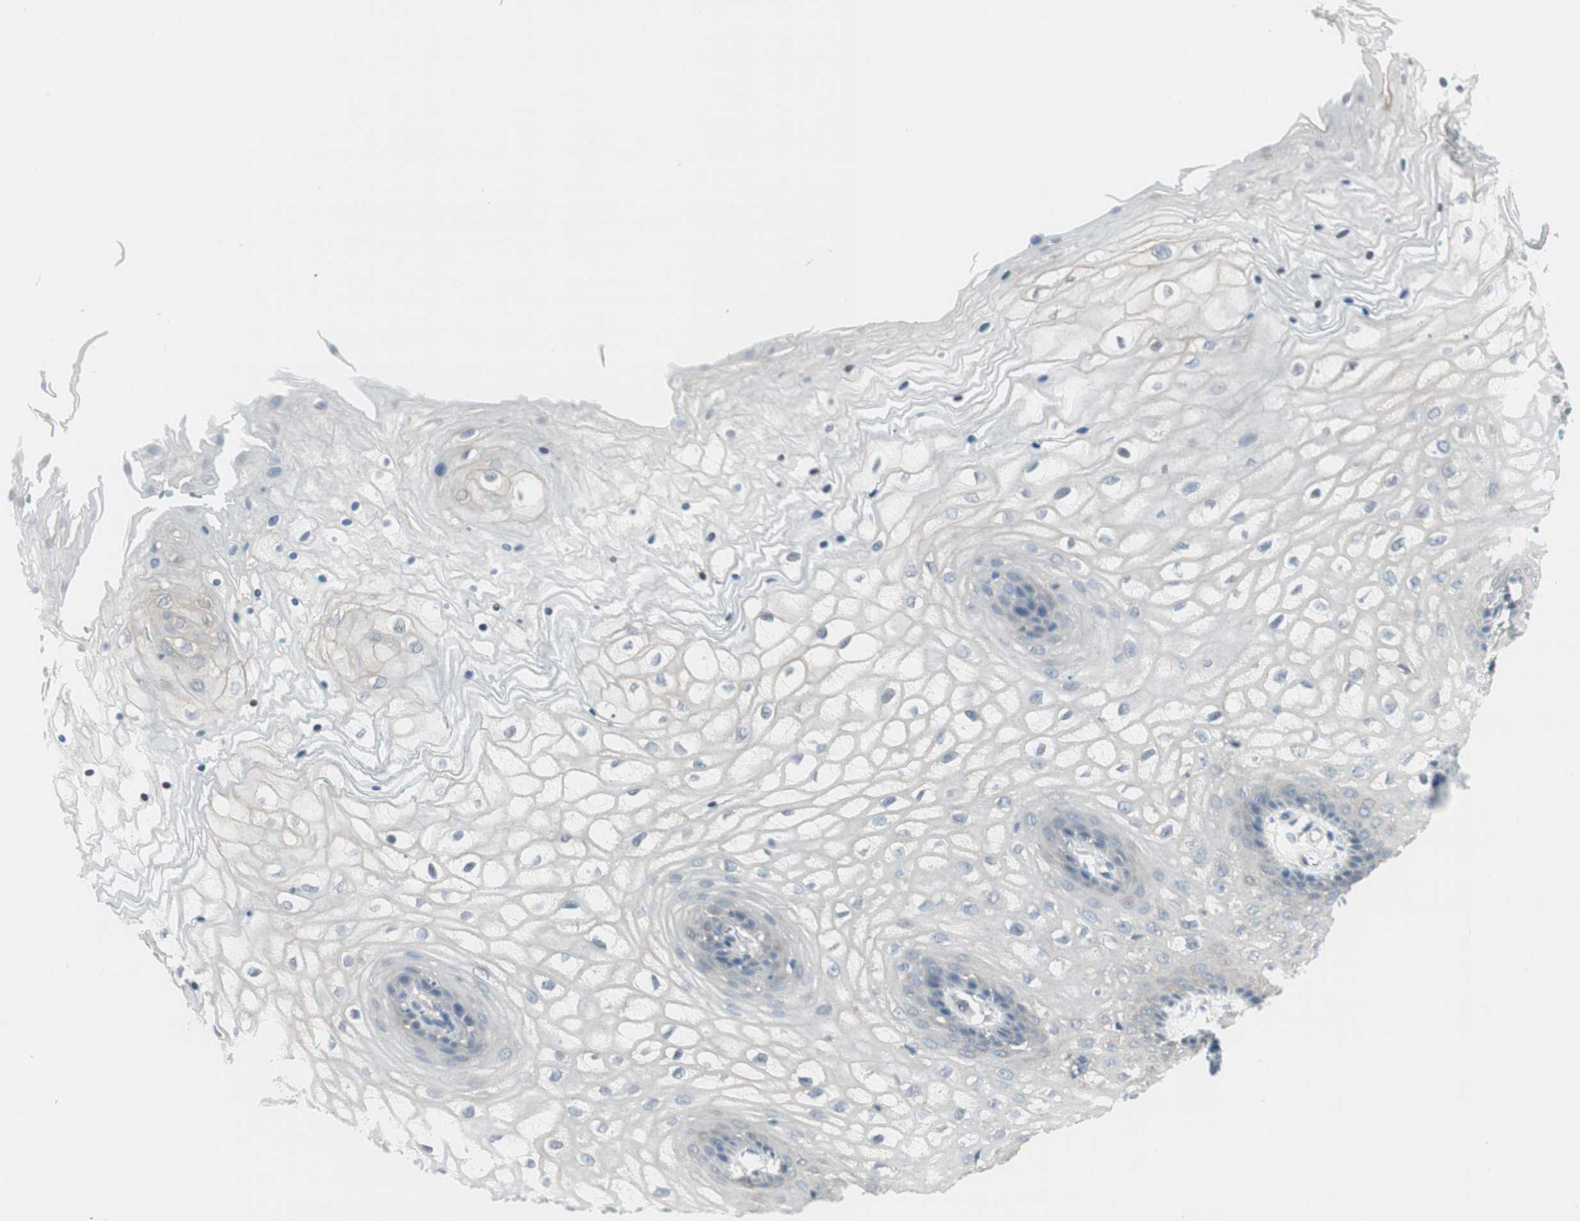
{"staining": {"intensity": "negative", "quantity": "none", "location": "none"}, "tissue": "vagina", "cell_type": "Squamous epithelial cells", "image_type": "normal", "snomed": [{"axis": "morphology", "description": "Normal tissue, NOS"}, {"axis": "topography", "description": "Vagina"}], "caption": "Squamous epithelial cells show no significant staining in unremarkable vagina. (Brightfield microscopy of DAB IHC at high magnification).", "gene": "EVA1A", "patient": {"sex": "female", "age": 34}}